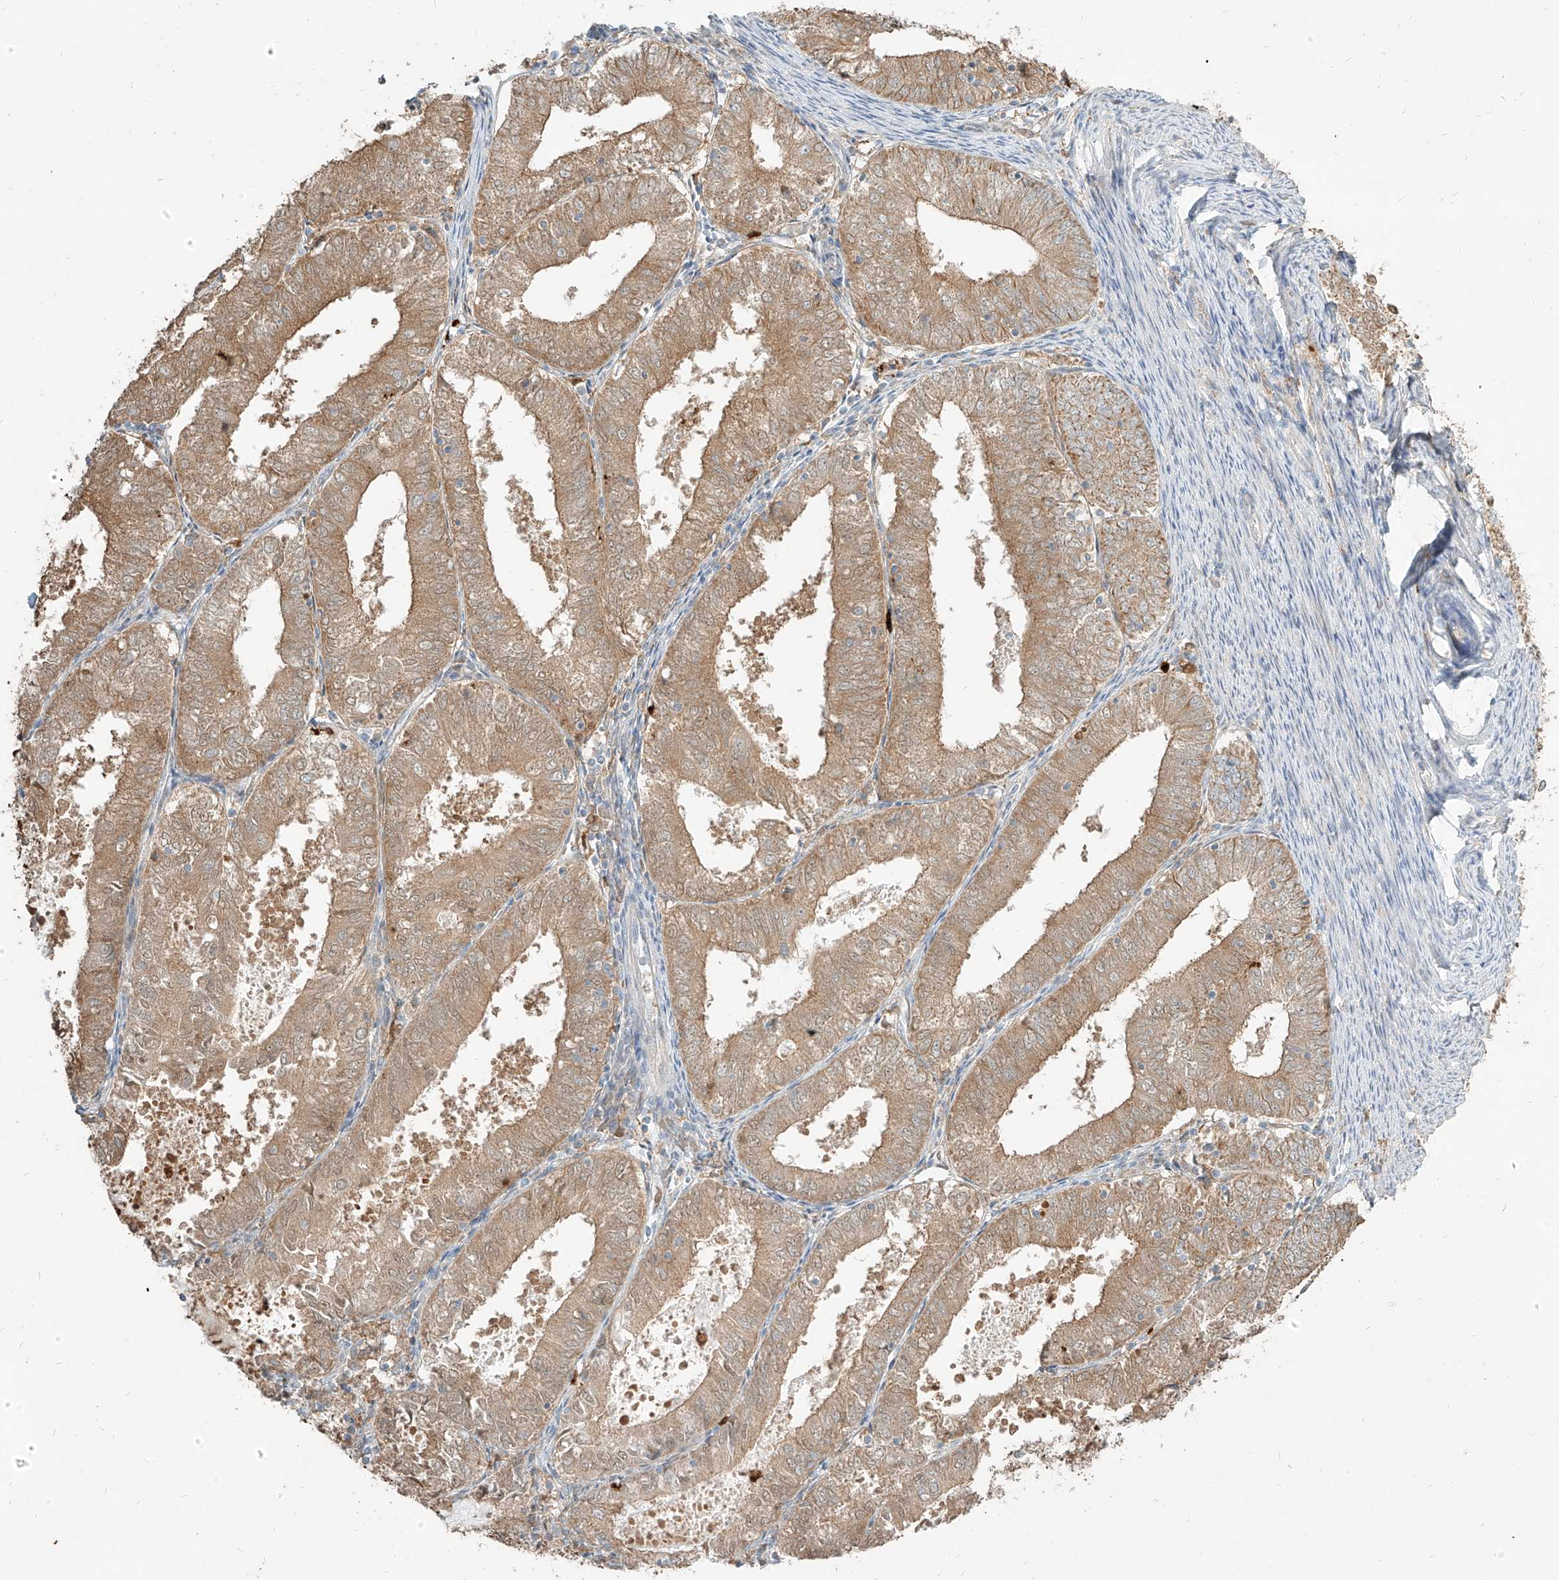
{"staining": {"intensity": "moderate", "quantity": ">75%", "location": "cytoplasmic/membranous"}, "tissue": "endometrial cancer", "cell_type": "Tumor cells", "image_type": "cancer", "snomed": [{"axis": "morphology", "description": "Adenocarcinoma, NOS"}, {"axis": "topography", "description": "Endometrium"}], "caption": "Brown immunohistochemical staining in human endometrial cancer (adenocarcinoma) reveals moderate cytoplasmic/membranous staining in about >75% of tumor cells.", "gene": "PGD", "patient": {"sex": "female", "age": 57}}